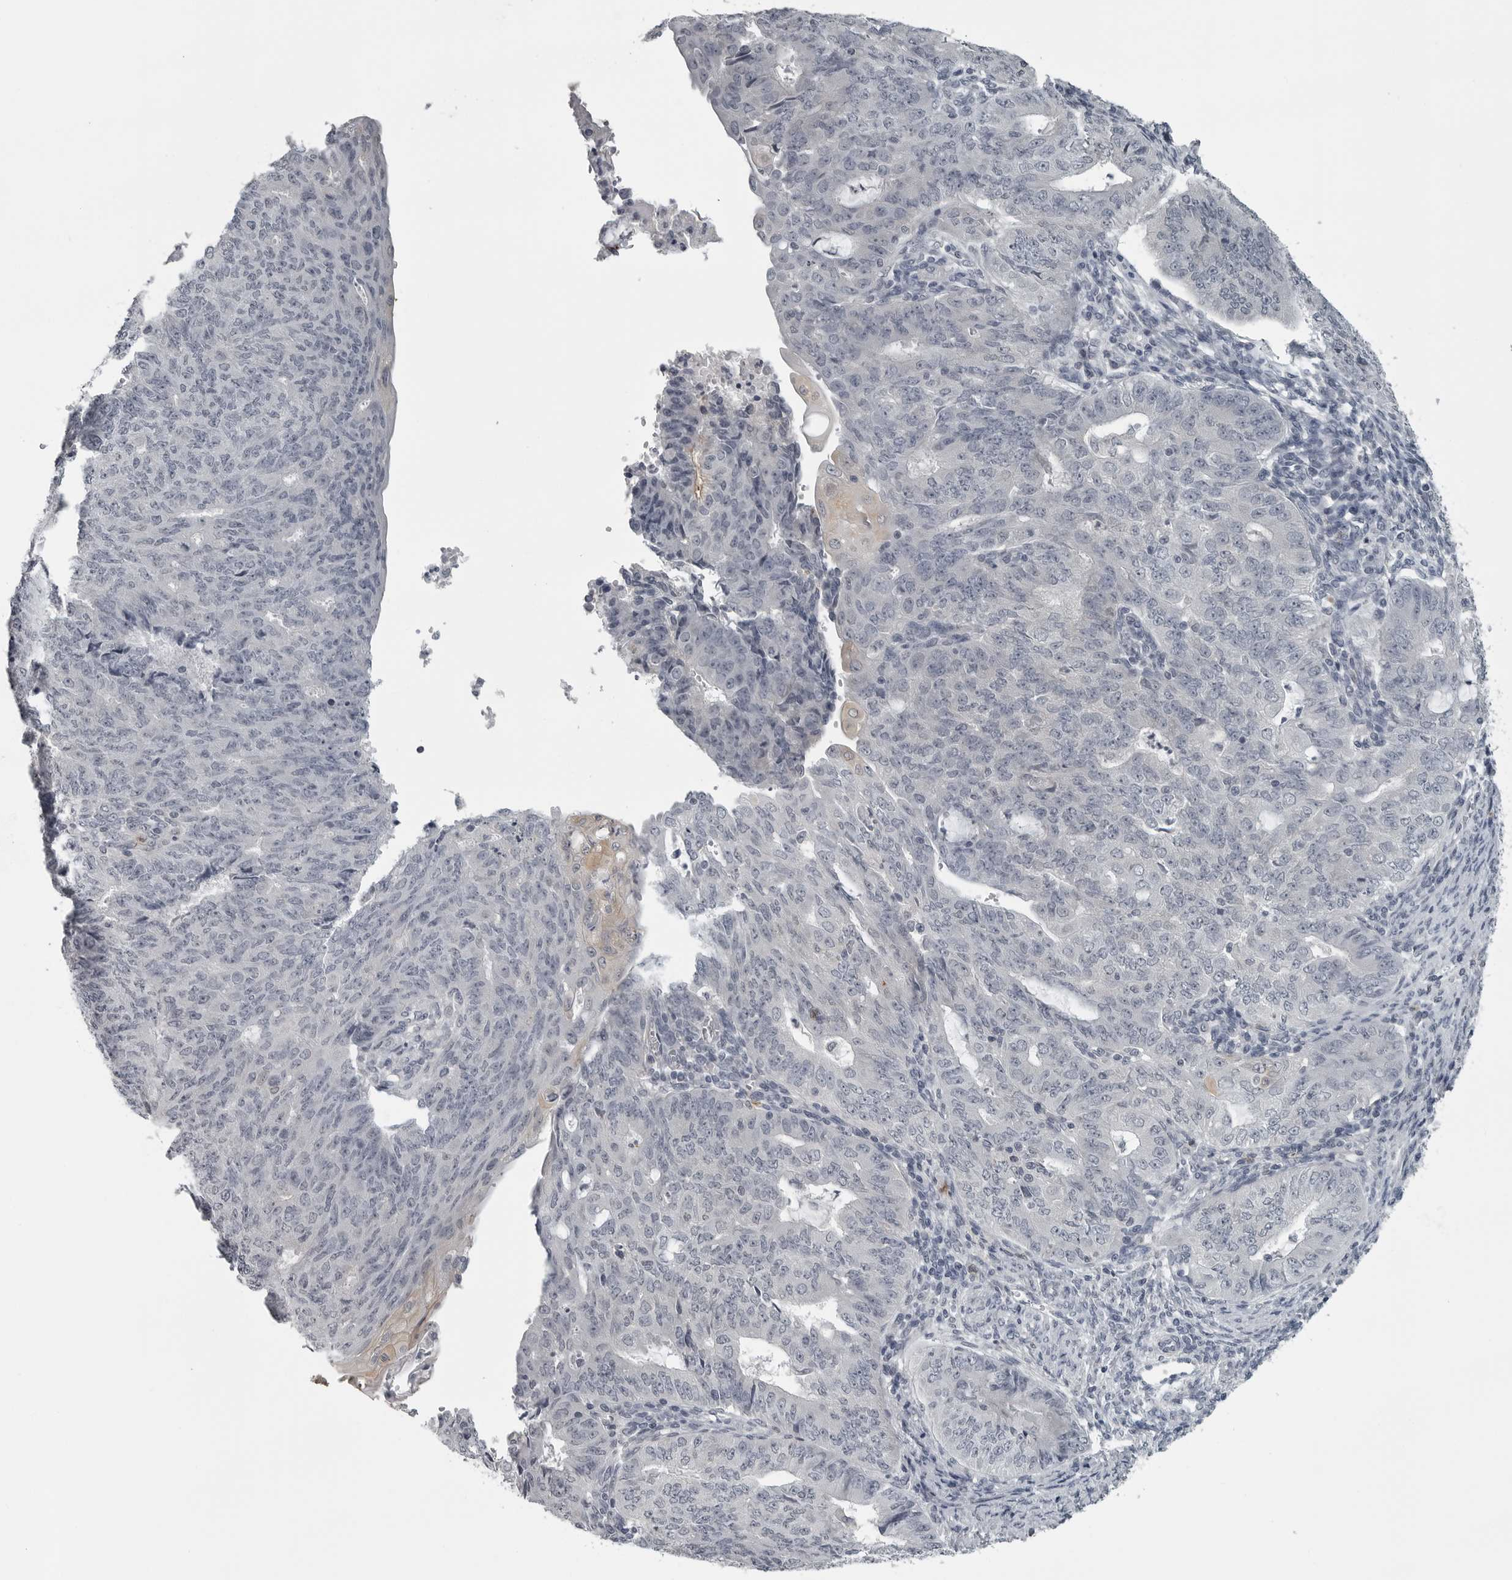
{"staining": {"intensity": "negative", "quantity": "none", "location": "none"}, "tissue": "endometrial cancer", "cell_type": "Tumor cells", "image_type": "cancer", "snomed": [{"axis": "morphology", "description": "Adenocarcinoma, NOS"}, {"axis": "topography", "description": "Endometrium"}], "caption": "The immunohistochemistry histopathology image has no significant staining in tumor cells of endometrial adenocarcinoma tissue. Brightfield microscopy of IHC stained with DAB (3,3'-diaminobenzidine) (brown) and hematoxylin (blue), captured at high magnification.", "gene": "LYSMD1", "patient": {"sex": "female", "age": 32}}